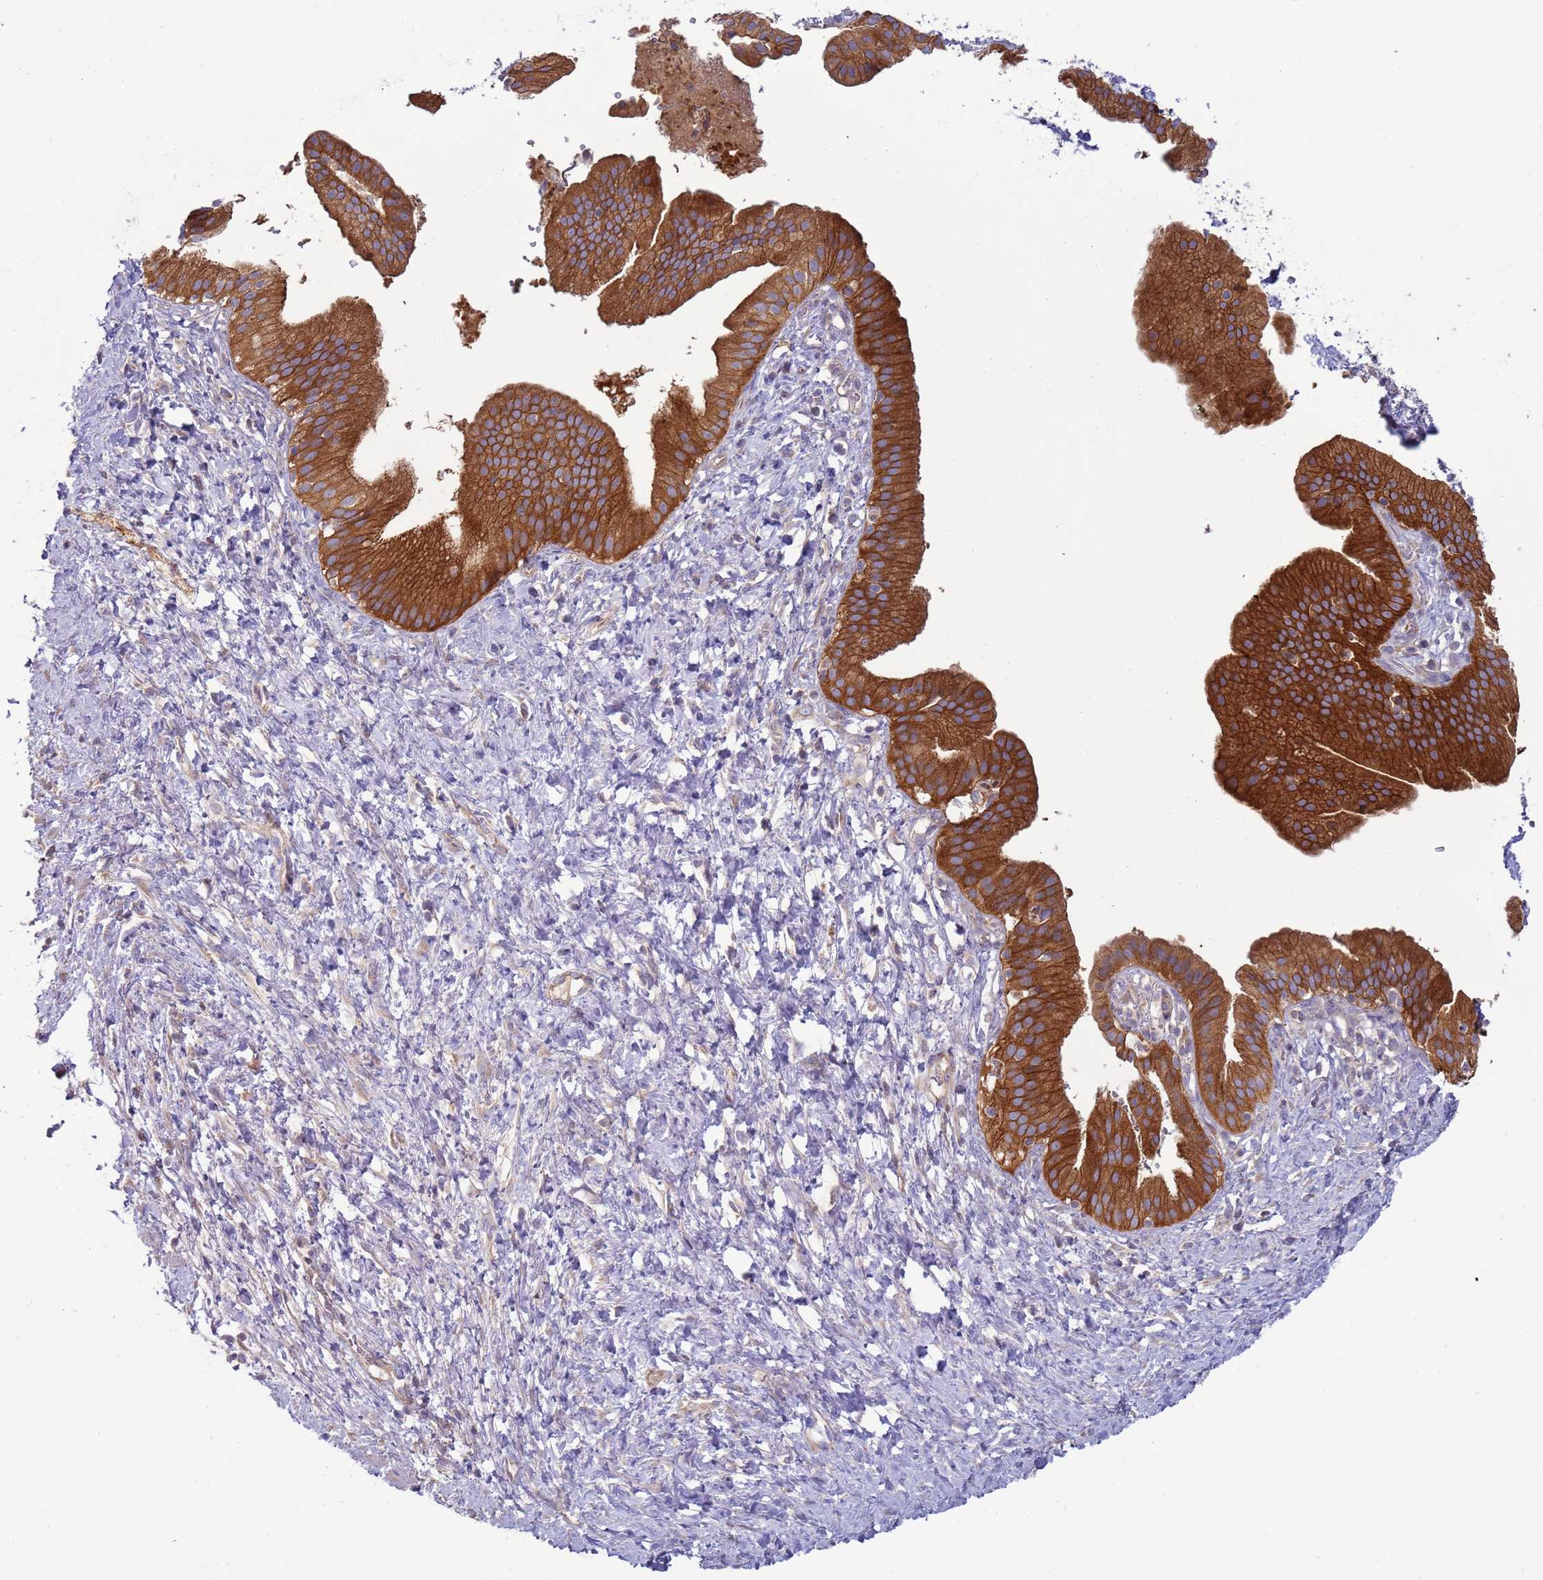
{"staining": {"intensity": "strong", "quantity": ">75%", "location": "cytoplasmic/membranous"}, "tissue": "pancreatic cancer", "cell_type": "Tumor cells", "image_type": "cancer", "snomed": [{"axis": "morphology", "description": "Adenocarcinoma, NOS"}, {"axis": "topography", "description": "Pancreas"}], "caption": "This micrograph reveals immunohistochemistry (IHC) staining of human pancreatic cancer, with high strong cytoplasmic/membranous positivity in approximately >75% of tumor cells.", "gene": "UQCRQ", "patient": {"sex": "male", "age": 68}}